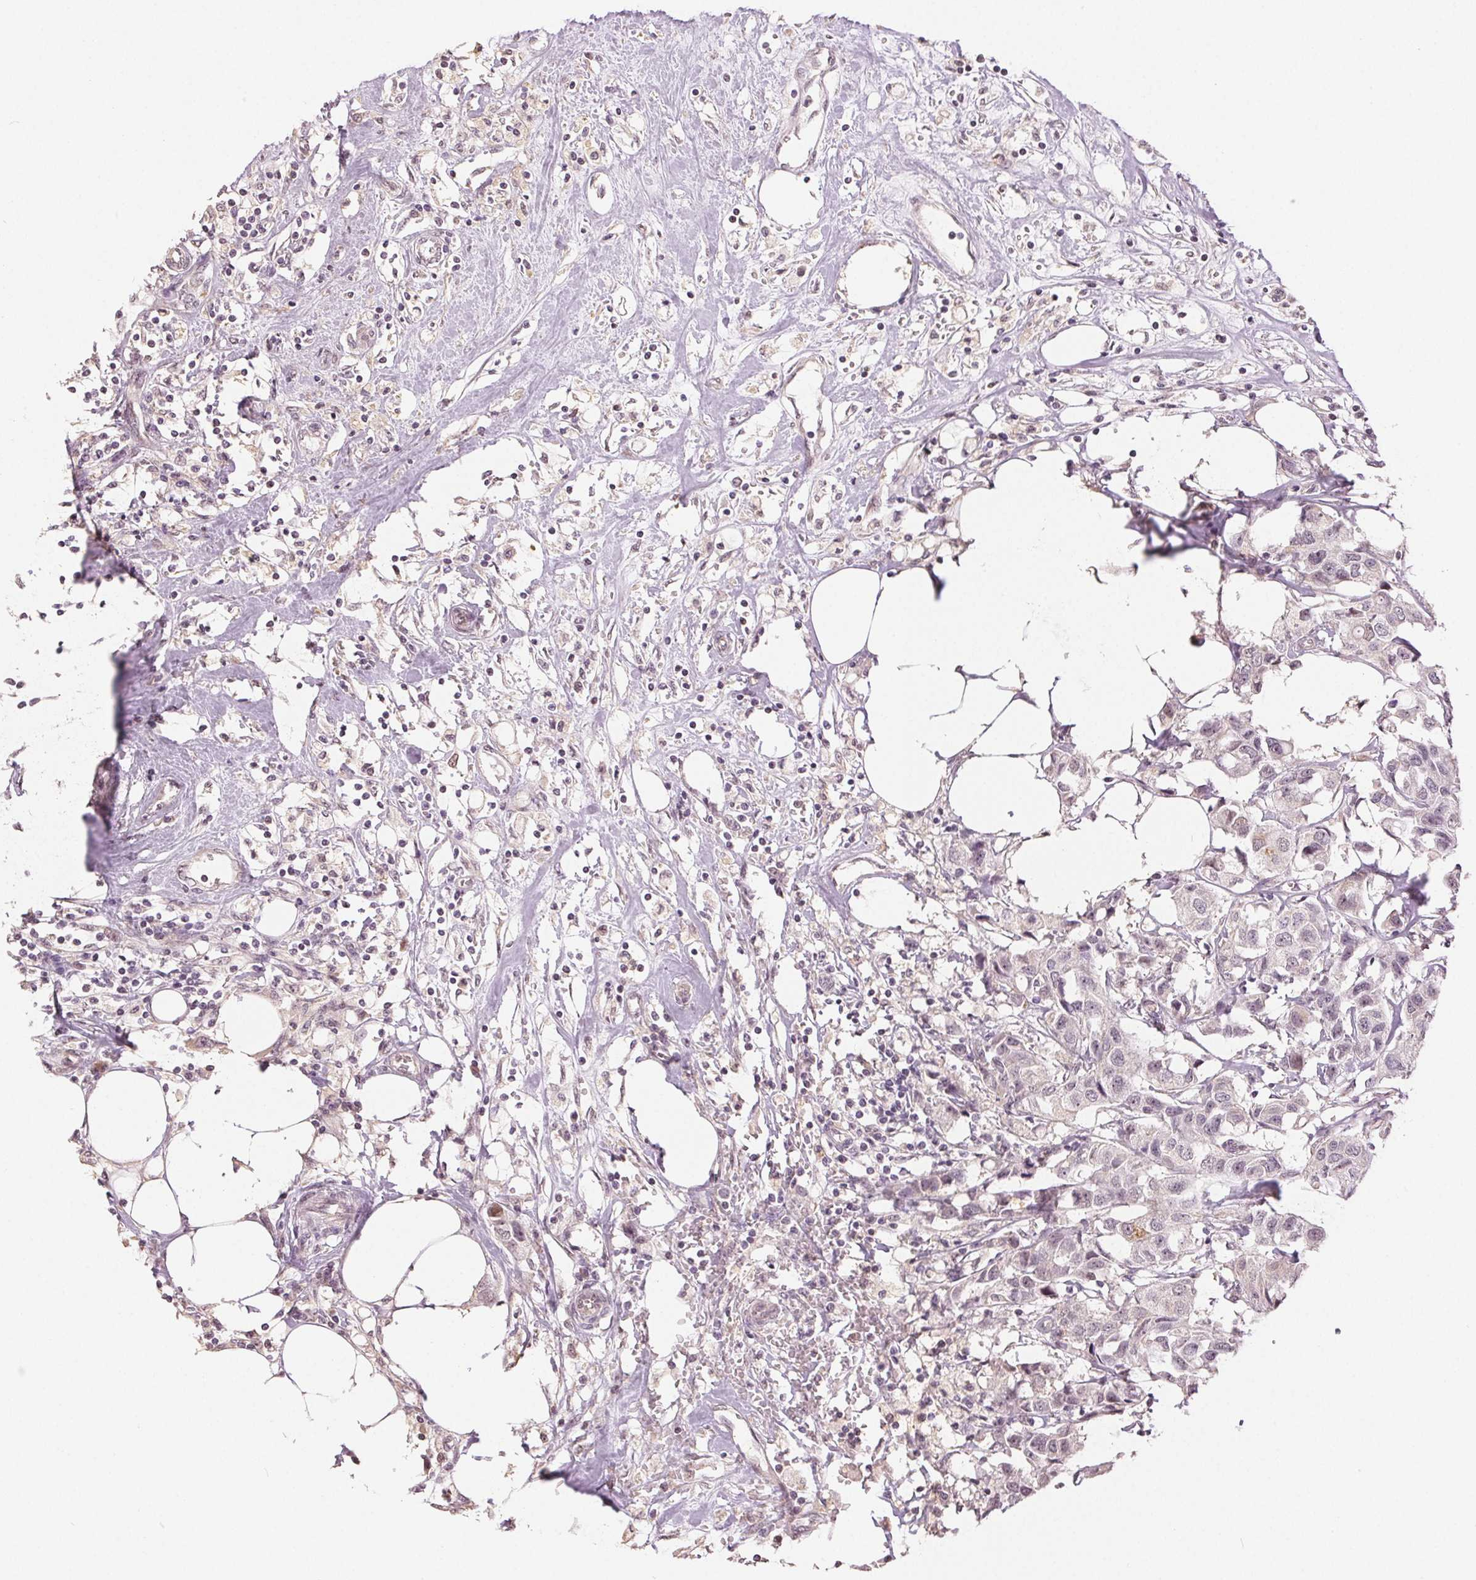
{"staining": {"intensity": "negative", "quantity": "none", "location": "none"}, "tissue": "breast cancer", "cell_type": "Tumor cells", "image_type": "cancer", "snomed": [{"axis": "morphology", "description": "Duct carcinoma"}, {"axis": "topography", "description": "Breast"}], "caption": "DAB immunohistochemical staining of human breast cancer (invasive ductal carcinoma) exhibits no significant staining in tumor cells.", "gene": "PLCB1", "patient": {"sex": "female", "age": 80}}